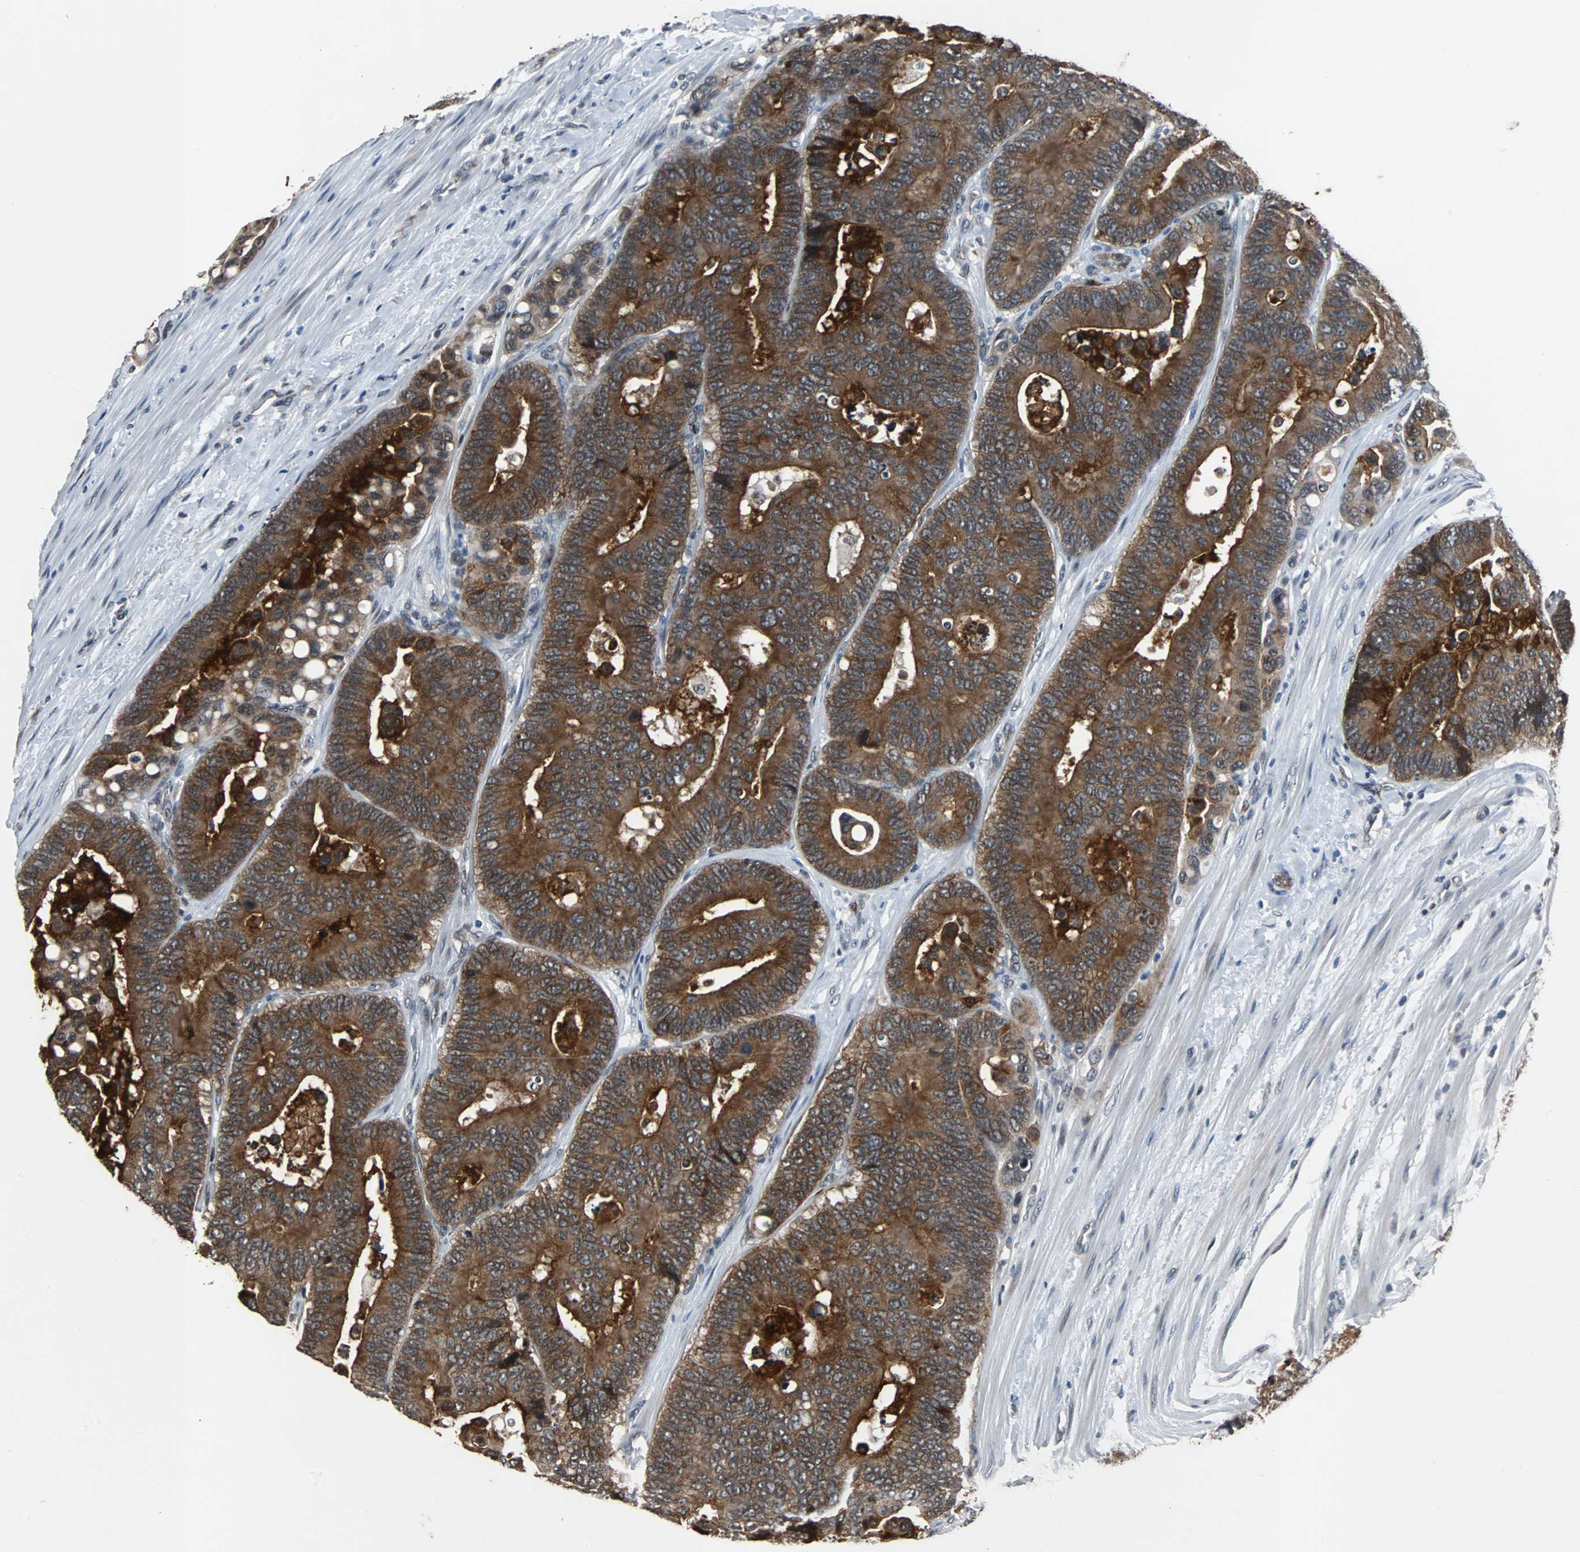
{"staining": {"intensity": "strong", "quantity": ">75%", "location": "cytoplasmic/membranous"}, "tissue": "colorectal cancer", "cell_type": "Tumor cells", "image_type": "cancer", "snomed": [{"axis": "morphology", "description": "Normal tissue, NOS"}, {"axis": "morphology", "description": "Adenocarcinoma, NOS"}, {"axis": "topography", "description": "Colon"}], "caption": "This image demonstrates IHC staining of adenocarcinoma (colorectal), with high strong cytoplasmic/membranous positivity in about >75% of tumor cells.", "gene": "LSR", "patient": {"sex": "male", "age": 82}}